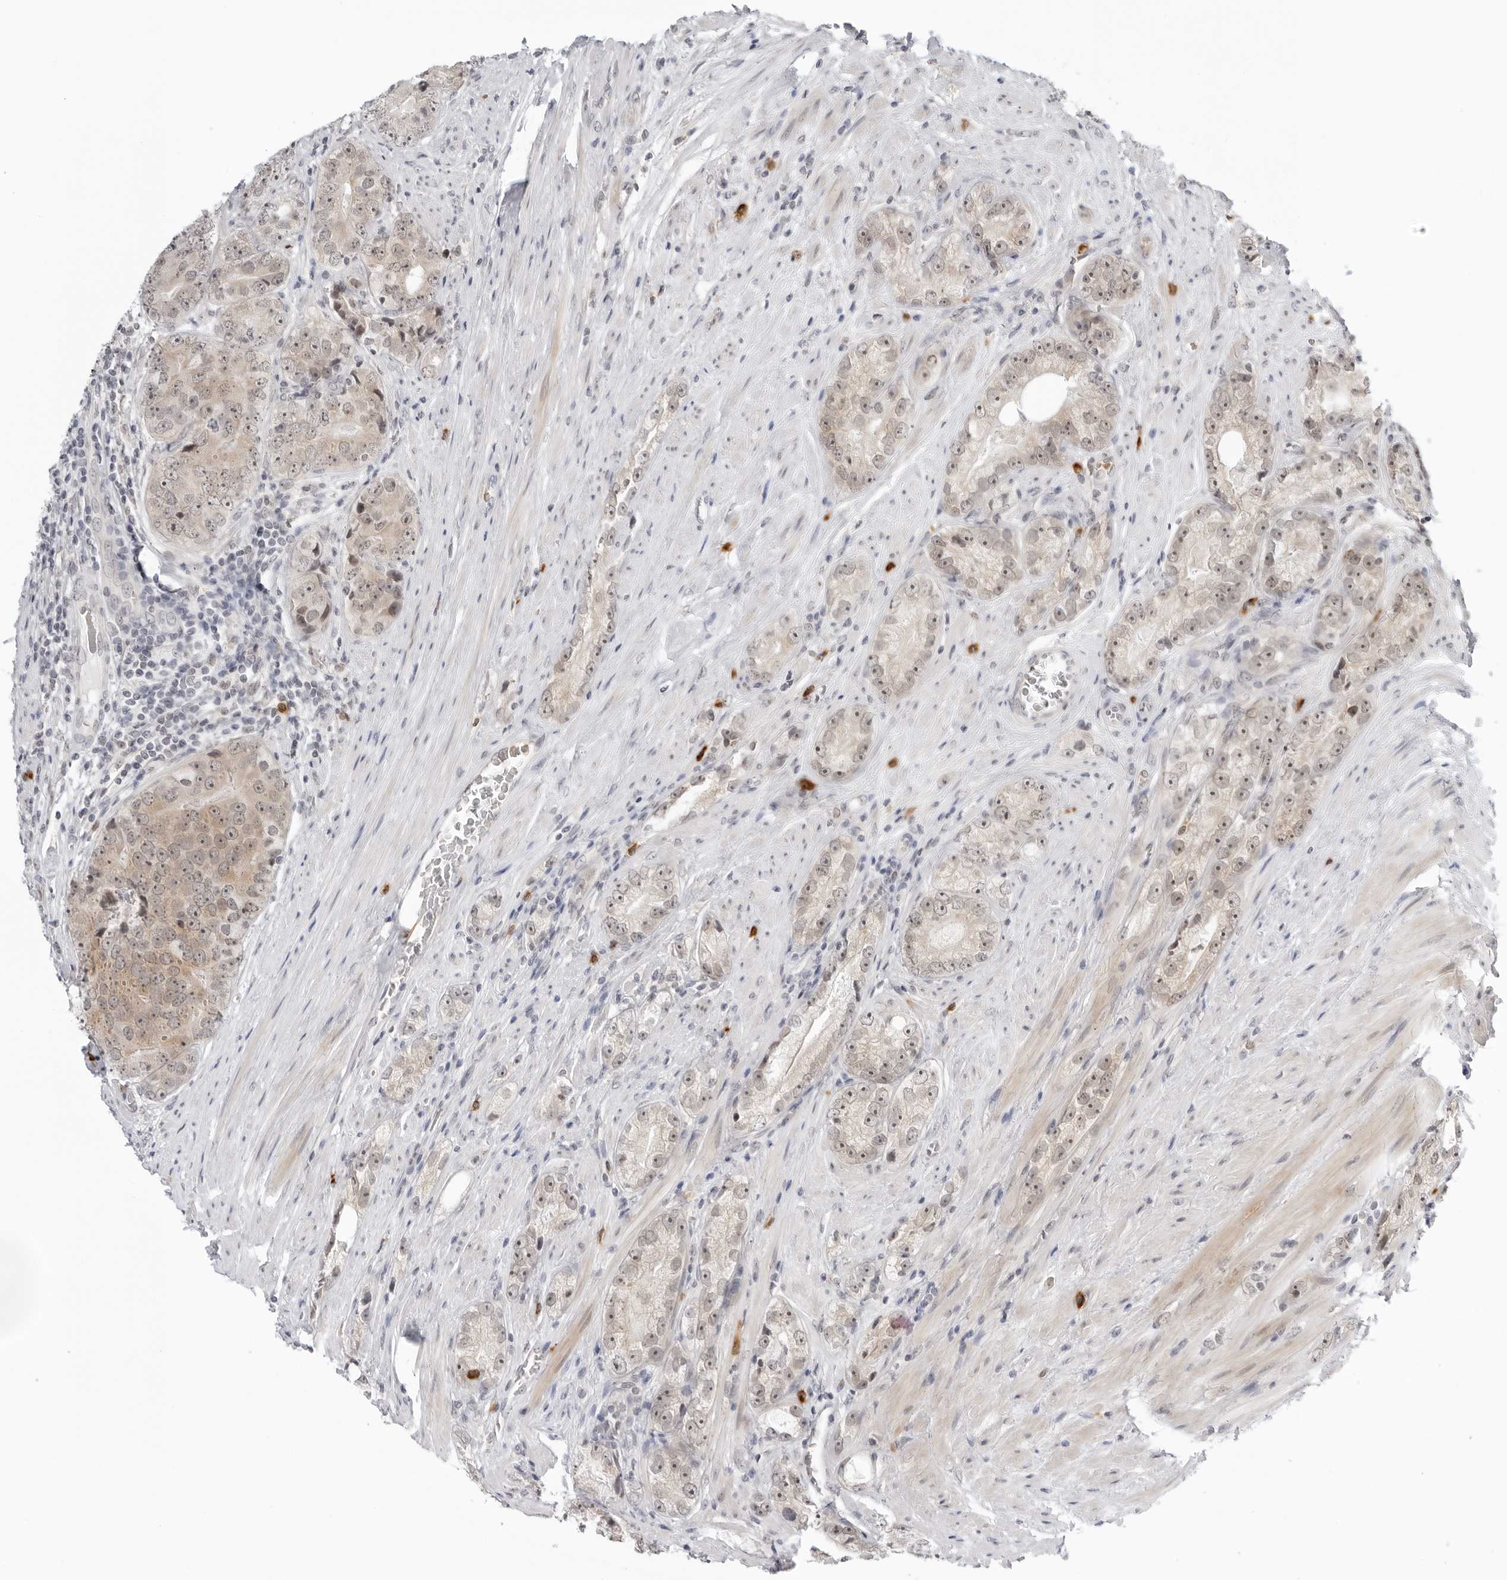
{"staining": {"intensity": "weak", "quantity": "25%-75%", "location": "cytoplasmic/membranous"}, "tissue": "prostate cancer", "cell_type": "Tumor cells", "image_type": "cancer", "snomed": [{"axis": "morphology", "description": "Adenocarcinoma, High grade"}, {"axis": "topography", "description": "Prostate"}], "caption": "Protein staining by immunohistochemistry displays weak cytoplasmic/membranous expression in approximately 25%-75% of tumor cells in adenocarcinoma (high-grade) (prostate). Using DAB (brown) and hematoxylin (blue) stains, captured at high magnification using brightfield microscopy.", "gene": "SUGCT", "patient": {"sex": "male", "age": 56}}